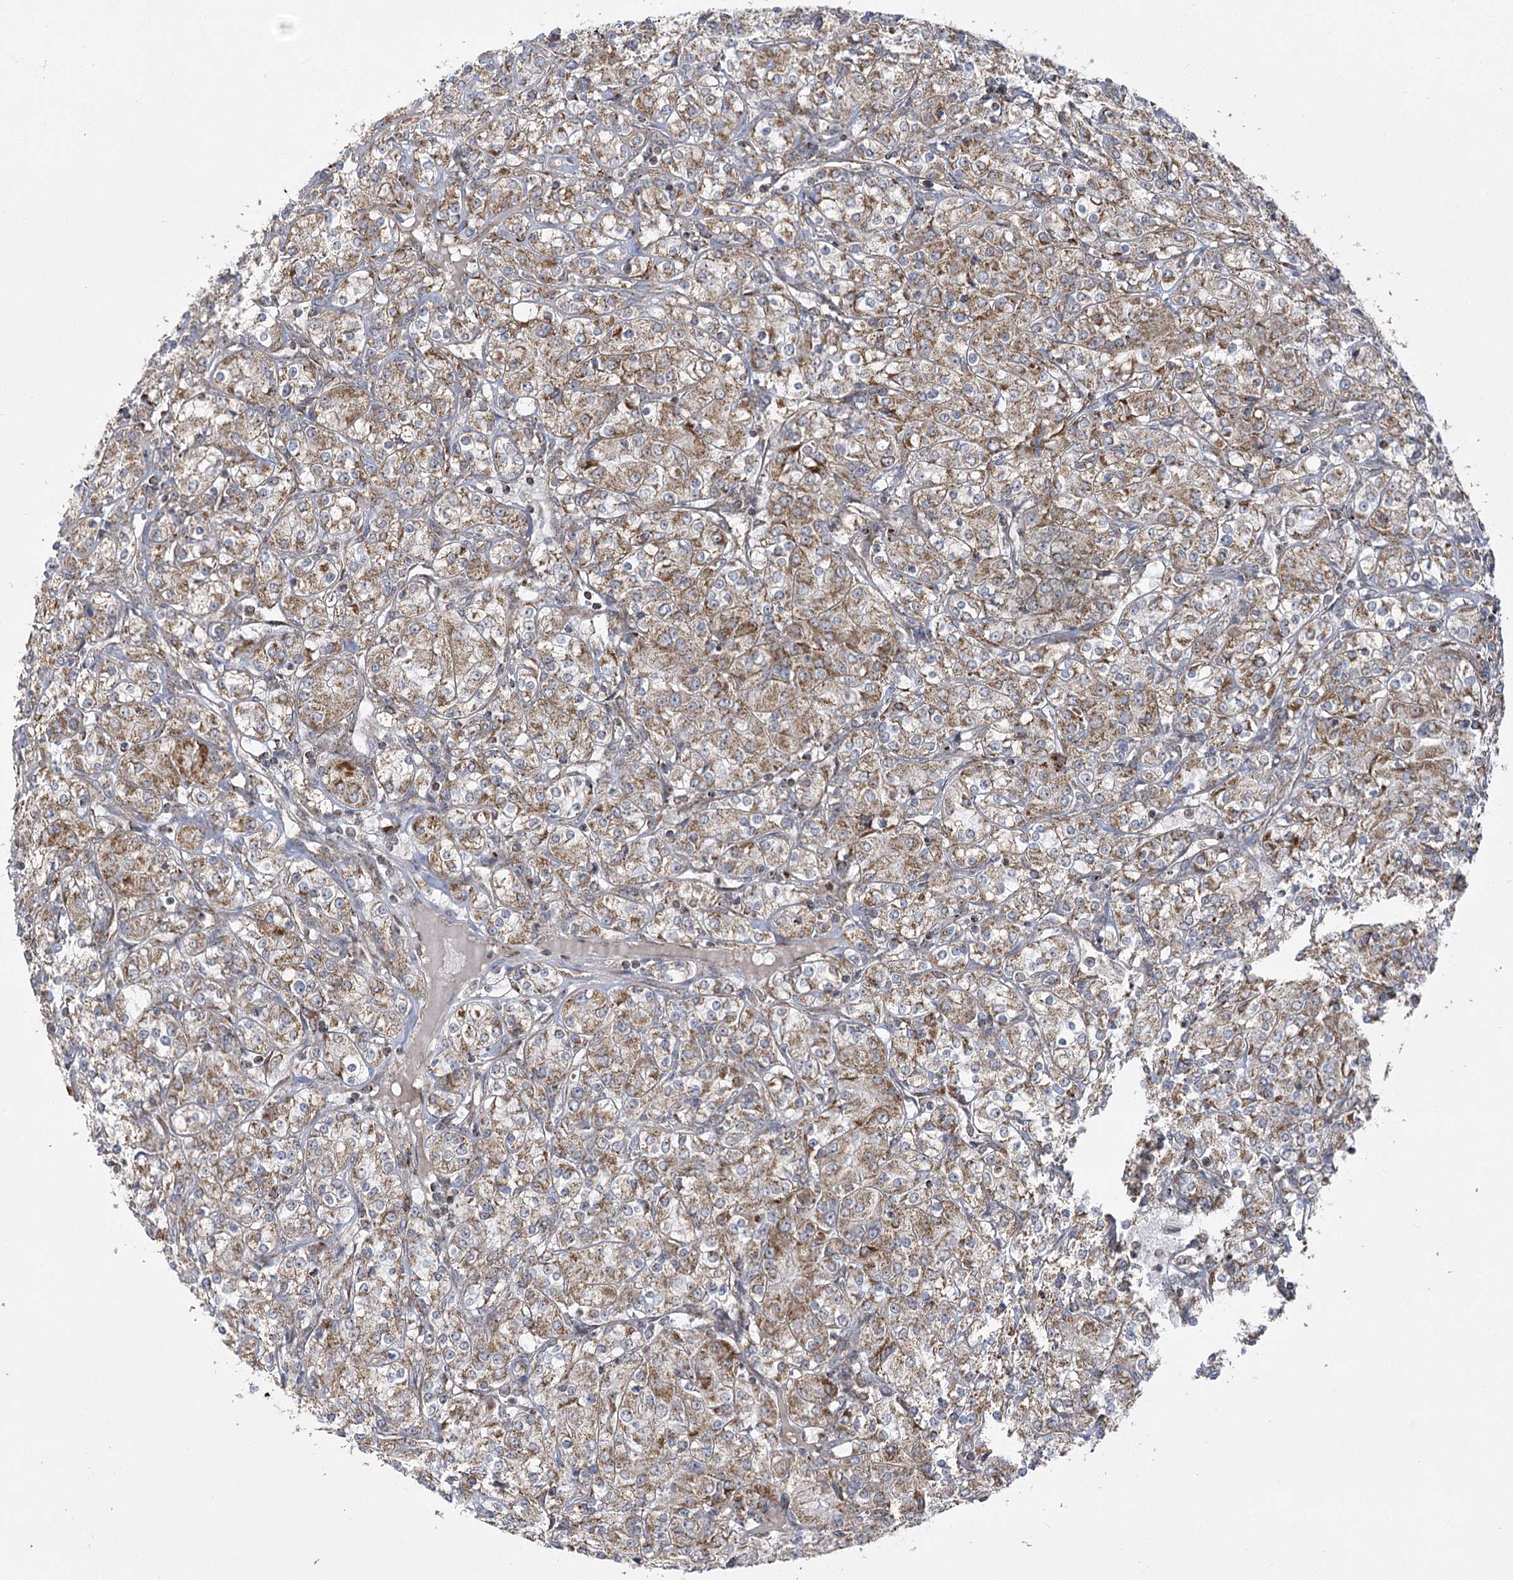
{"staining": {"intensity": "moderate", "quantity": ">75%", "location": "cytoplasmic/membranous"}, "tissue": "renal cancer", "cell_type": "Tumor cells", "image_type": "cancer", "snomed": [{"axis": "morphology", "description": "Adenocarcinoma, NOS"}, {"axis": "topography", "description": "Kidney"}], "caption": "Renal adenocarcinoma stained for a protein demonstrates moderate cytoplasmic/membranous positivity in tumor cells.", "gene": "SLC4A1AP", "patient": {"sex": "male", "age": 77}}